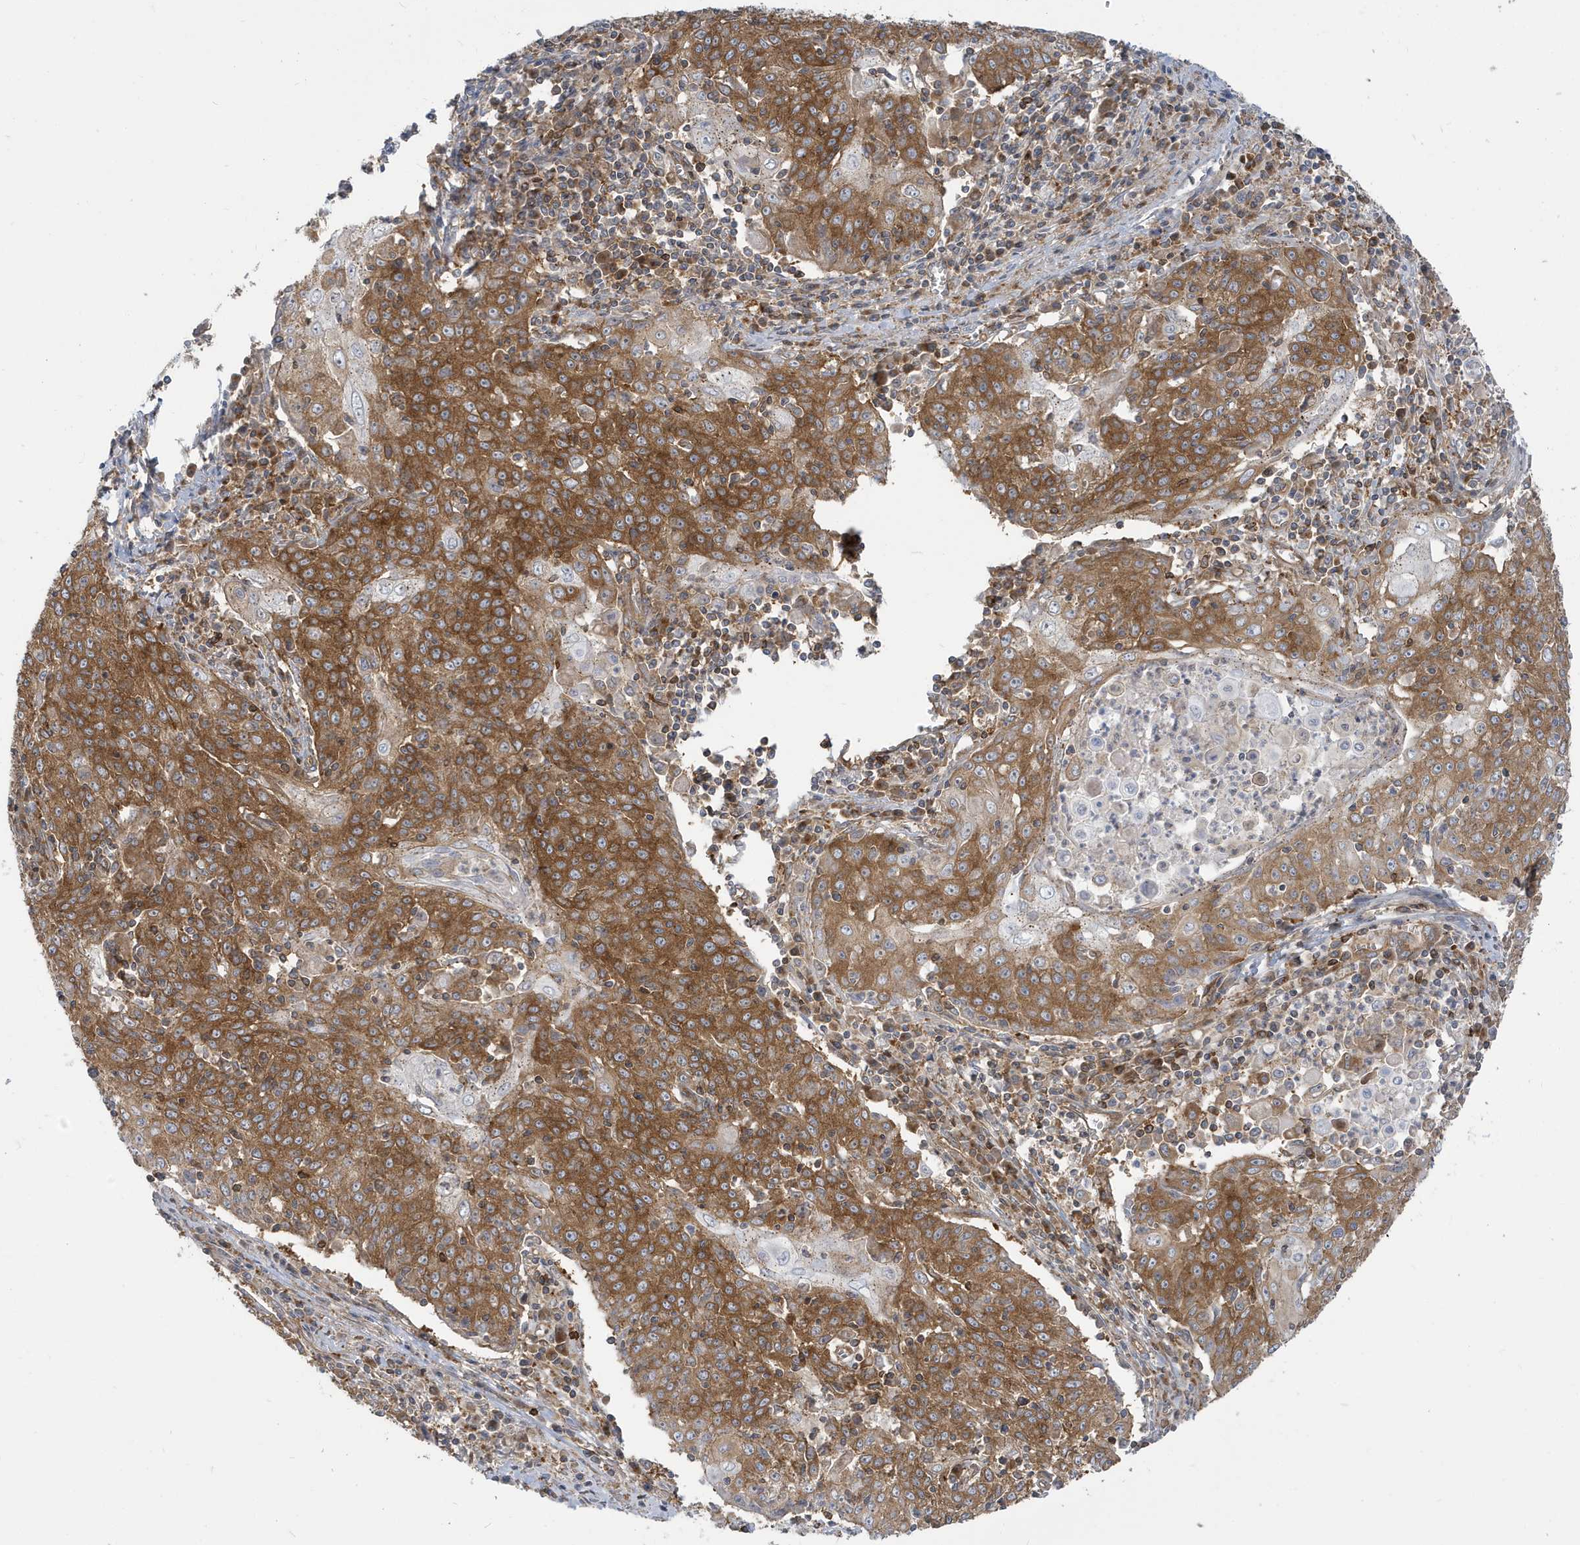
{"staining": {"intensity": "moderate", "quantity": ">75%", "location": "cytoplasmic/membranous"}, "tissue": "cervical cancer", "cell_type": "Tumor cells", "image_type": "cancer", "snomed": [{"axis": "morphology", "description": "Squamous cell carcinoma, NOS"}, {"axis": "topography", "description": "Cervix"}], "caption": "A micrograph of cervical cancer stained for a protein reveals moderate cytoplasmic/membranous brown staining in tumor cells.", "gene": "STAM", "patient": {"sex": "female", "age": 48}}